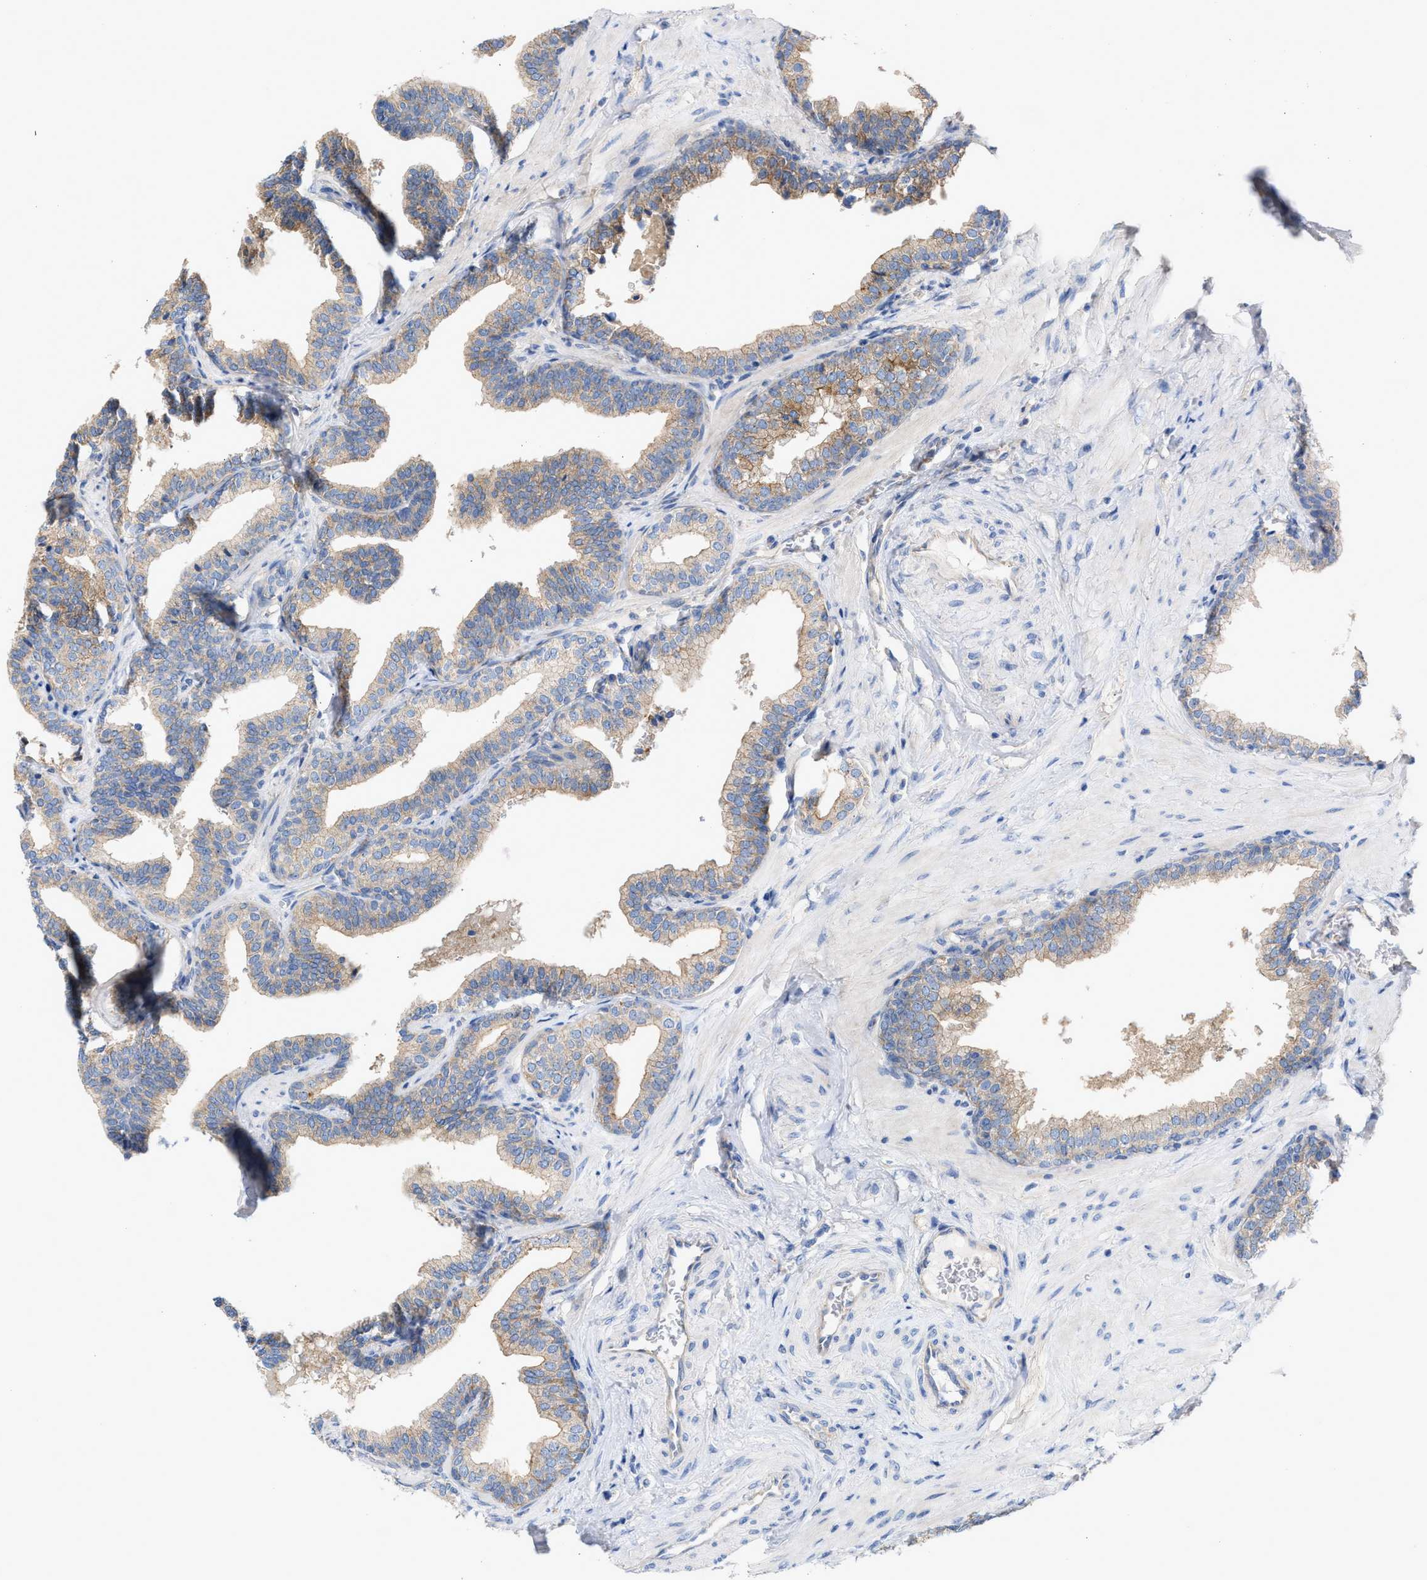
{"staining": {"intensity": "moderate", "quantity": "<25%", "location": "cytoplasmic/membranous"}, "tissue": "prostate cancer", "cell_type": "Tumor cells", "image_type": "cancer", "snomed": [{"axis": "morphology", "description": "Adenocarcinoma, High grade"}, {"axis": "topography", "description": "Prostate"}], "caption": "Tumor cells display moderate cytoplasmic/membranous positivity in approximately <25% of cells in high-grade adenocarcinoma (prostate).", "gene": "OXSM", "patient": {"sex": "male", "age": 52}}